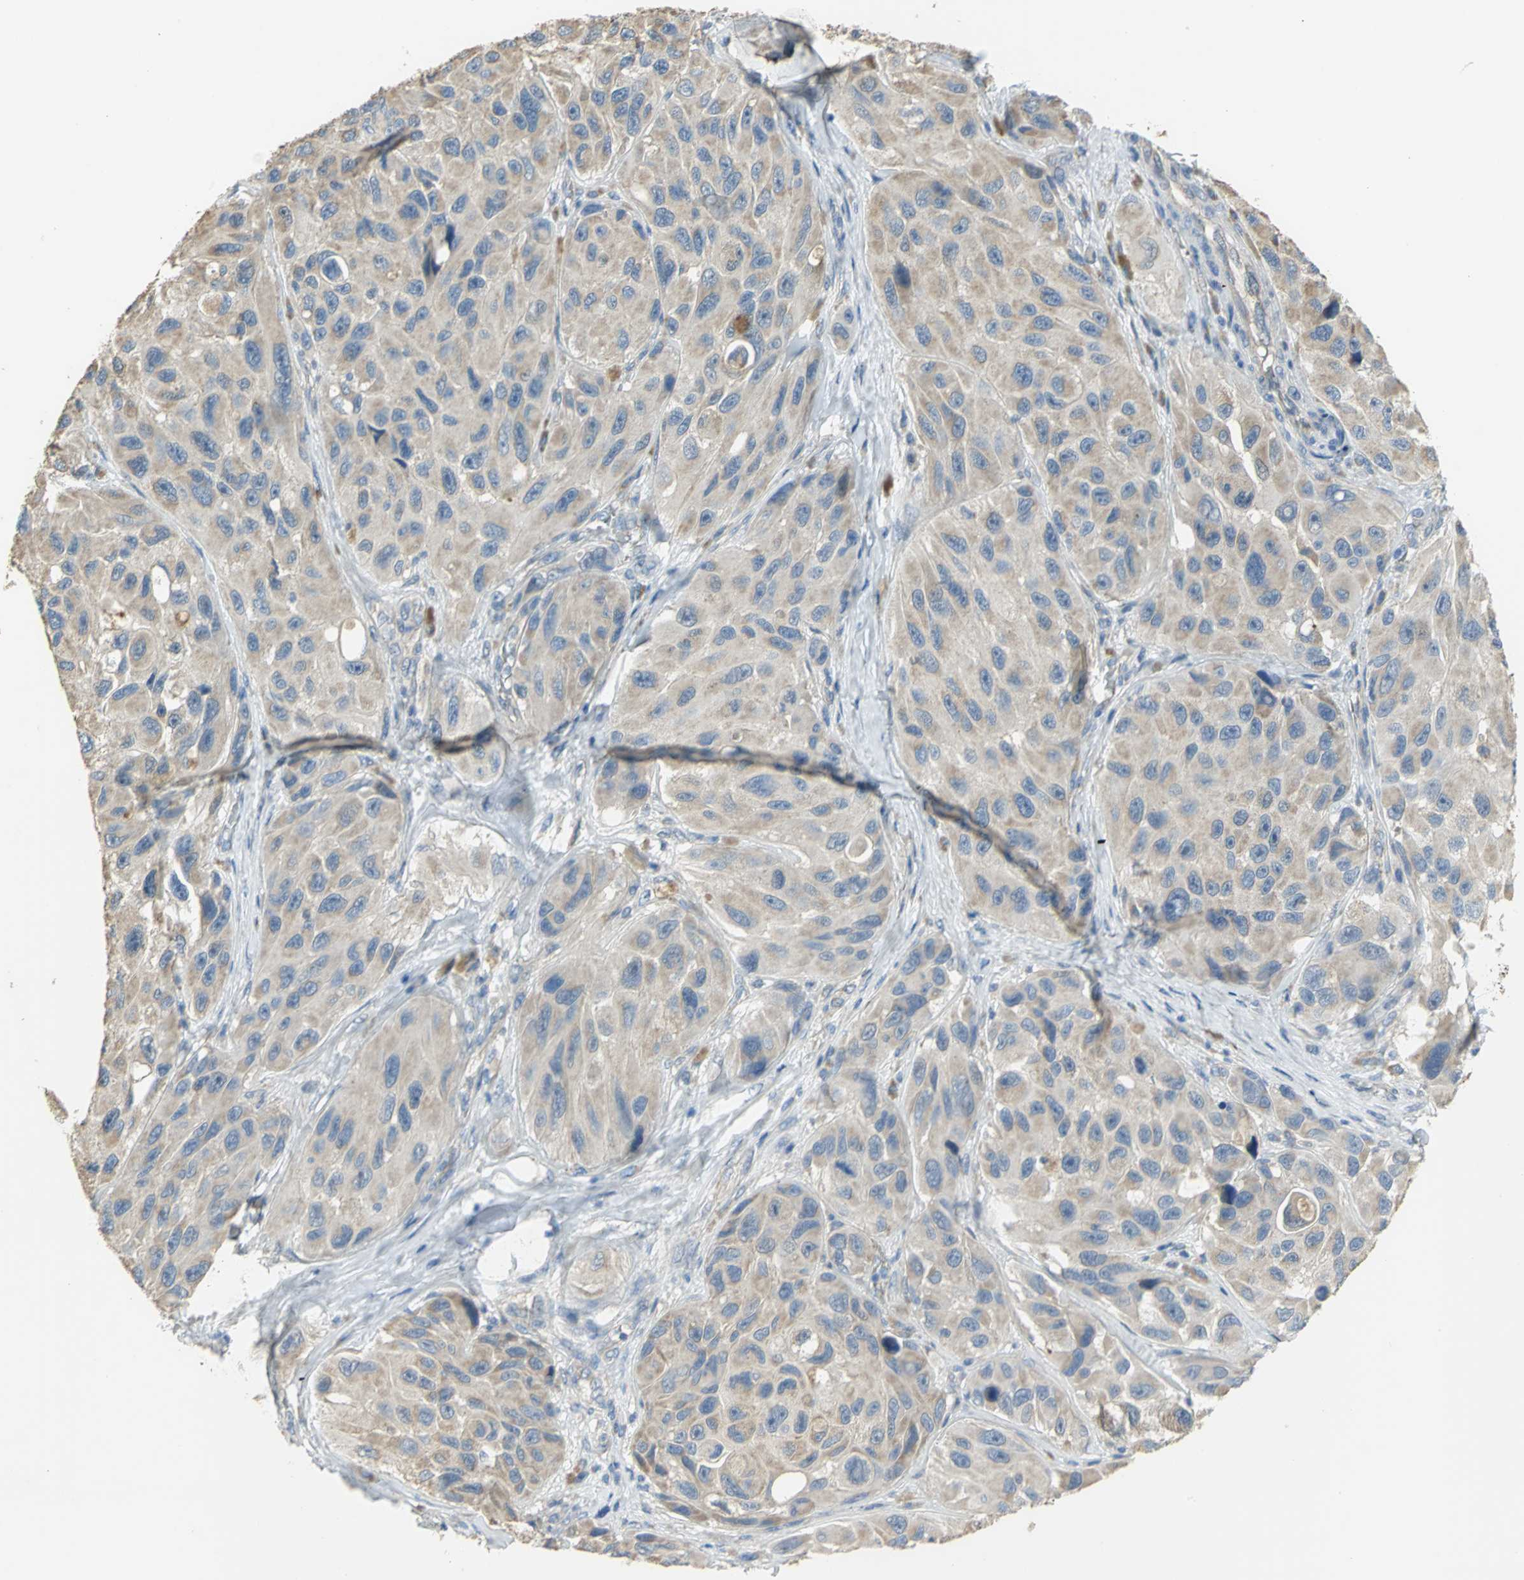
{"staining": {"intensity": "weak", "quantity": ">75%", "location": "cytoplasmic/membranous"}, "tissue": "melanoma", "cell_type": "Tumor cells", "image_type": "cancer", "snomed": [{"axis": "morphology", "description": "Malignant melanoma, NOS"}, {"axis": "topography", "description": "Skin"}], "caption": "Weak cytoplasmic/membranous protein positivity is present in approximately >75% of tumor cells in malignant melanoma.", "gene": "HTR1F", "patient": {"sex": "female", "age": 73}}